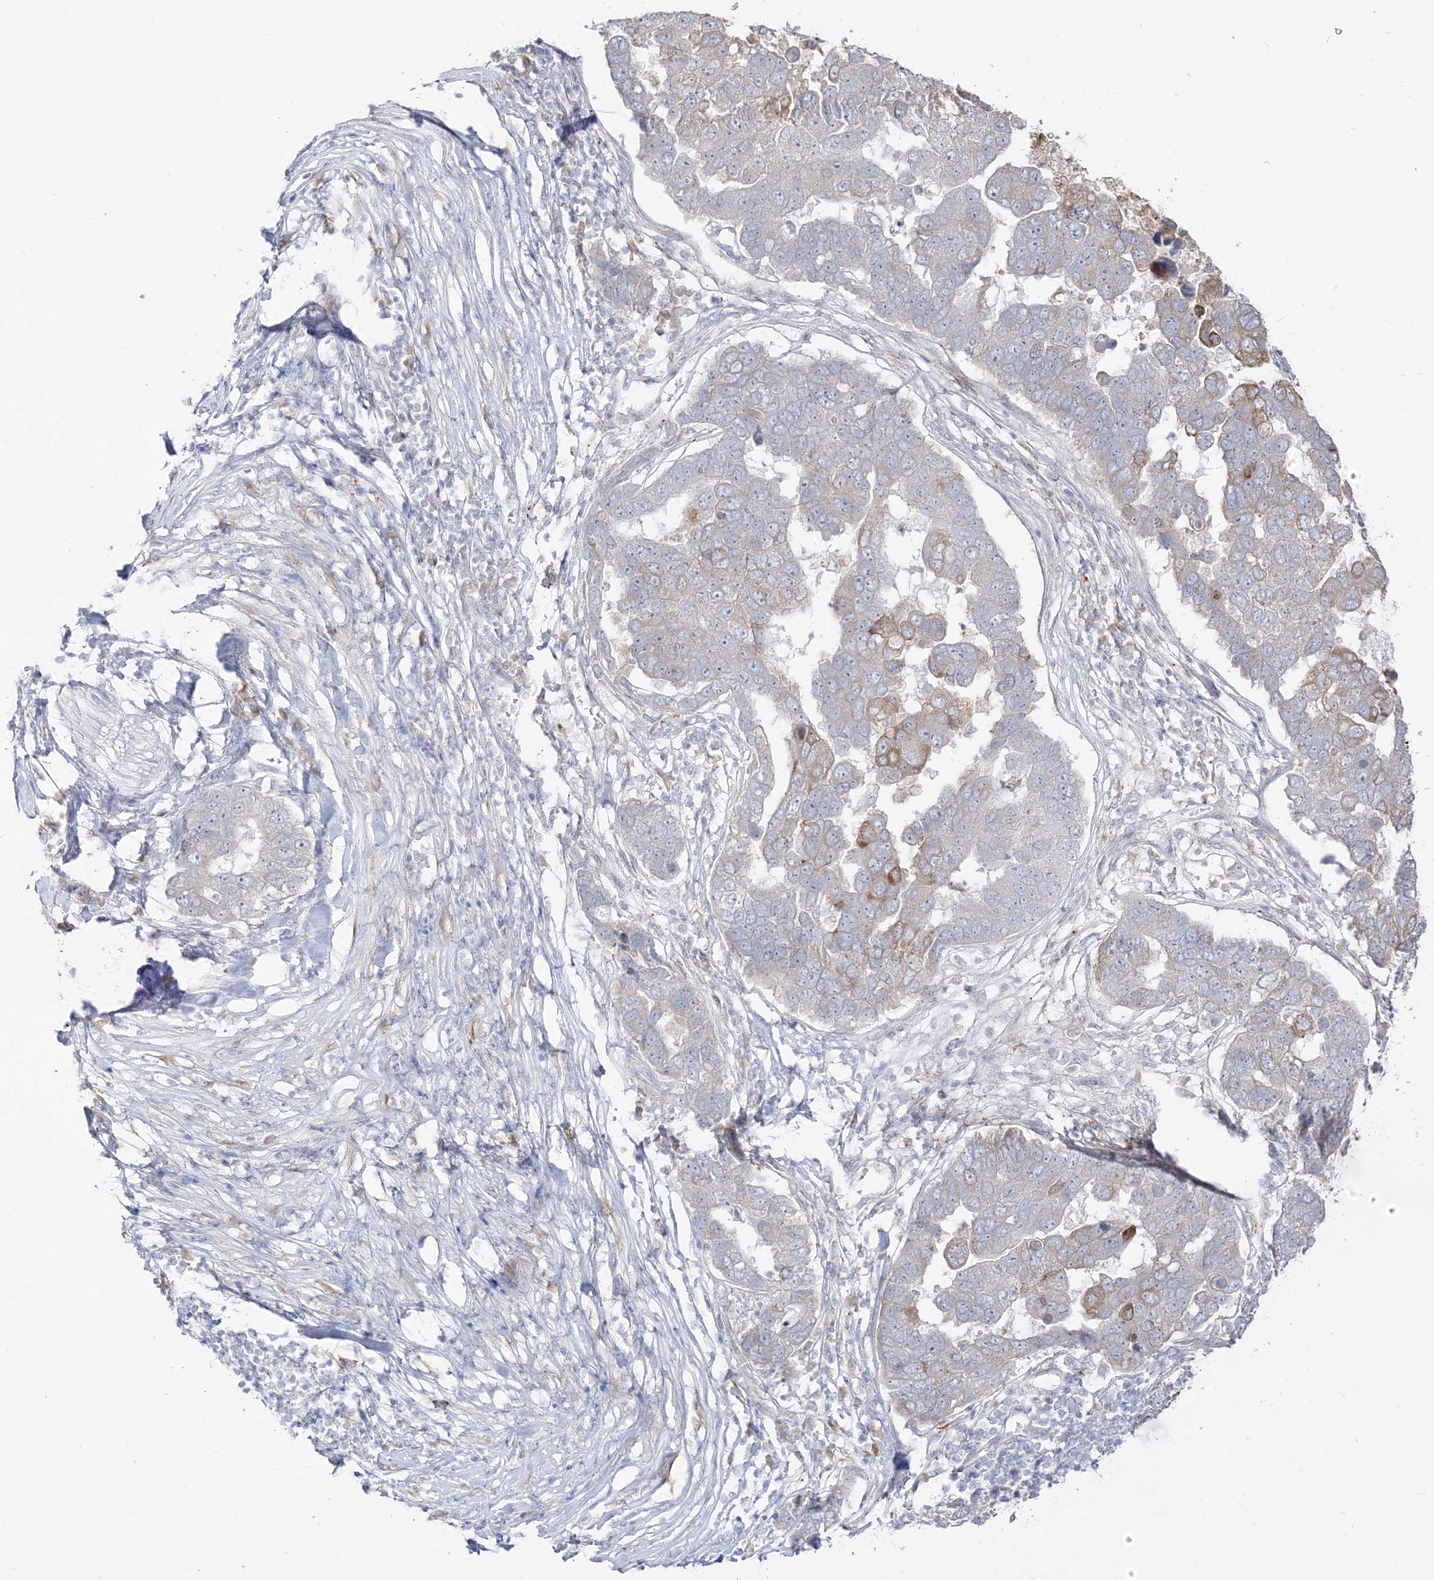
{"staining": {"intensity": "moderate", "quantity": "<25%", "location": "cytoplasmic/membranous"}, "tissue": "pancreatic cancer", "cell_type": "Tumor cells", "image_type": "cancer", "snomed": [{"axis": "morphology", "description": "Adenocarcinoma, NOS"}, {"axis": "topography", "description": "Pancreas"}], "caption": "Immunohistochemical staining of pancreatic cancer (adenocarcinoma) displays low levels of moderate cytoplasmic/membranous positivity in approximately <25% of tumor cells. Using DAB (brown) and hematoxylin (blue) stains, captured at high magnification using brightfield microscopy.", "gene": "LOXL3", "patient": {"sex": "female", "age": 61}}